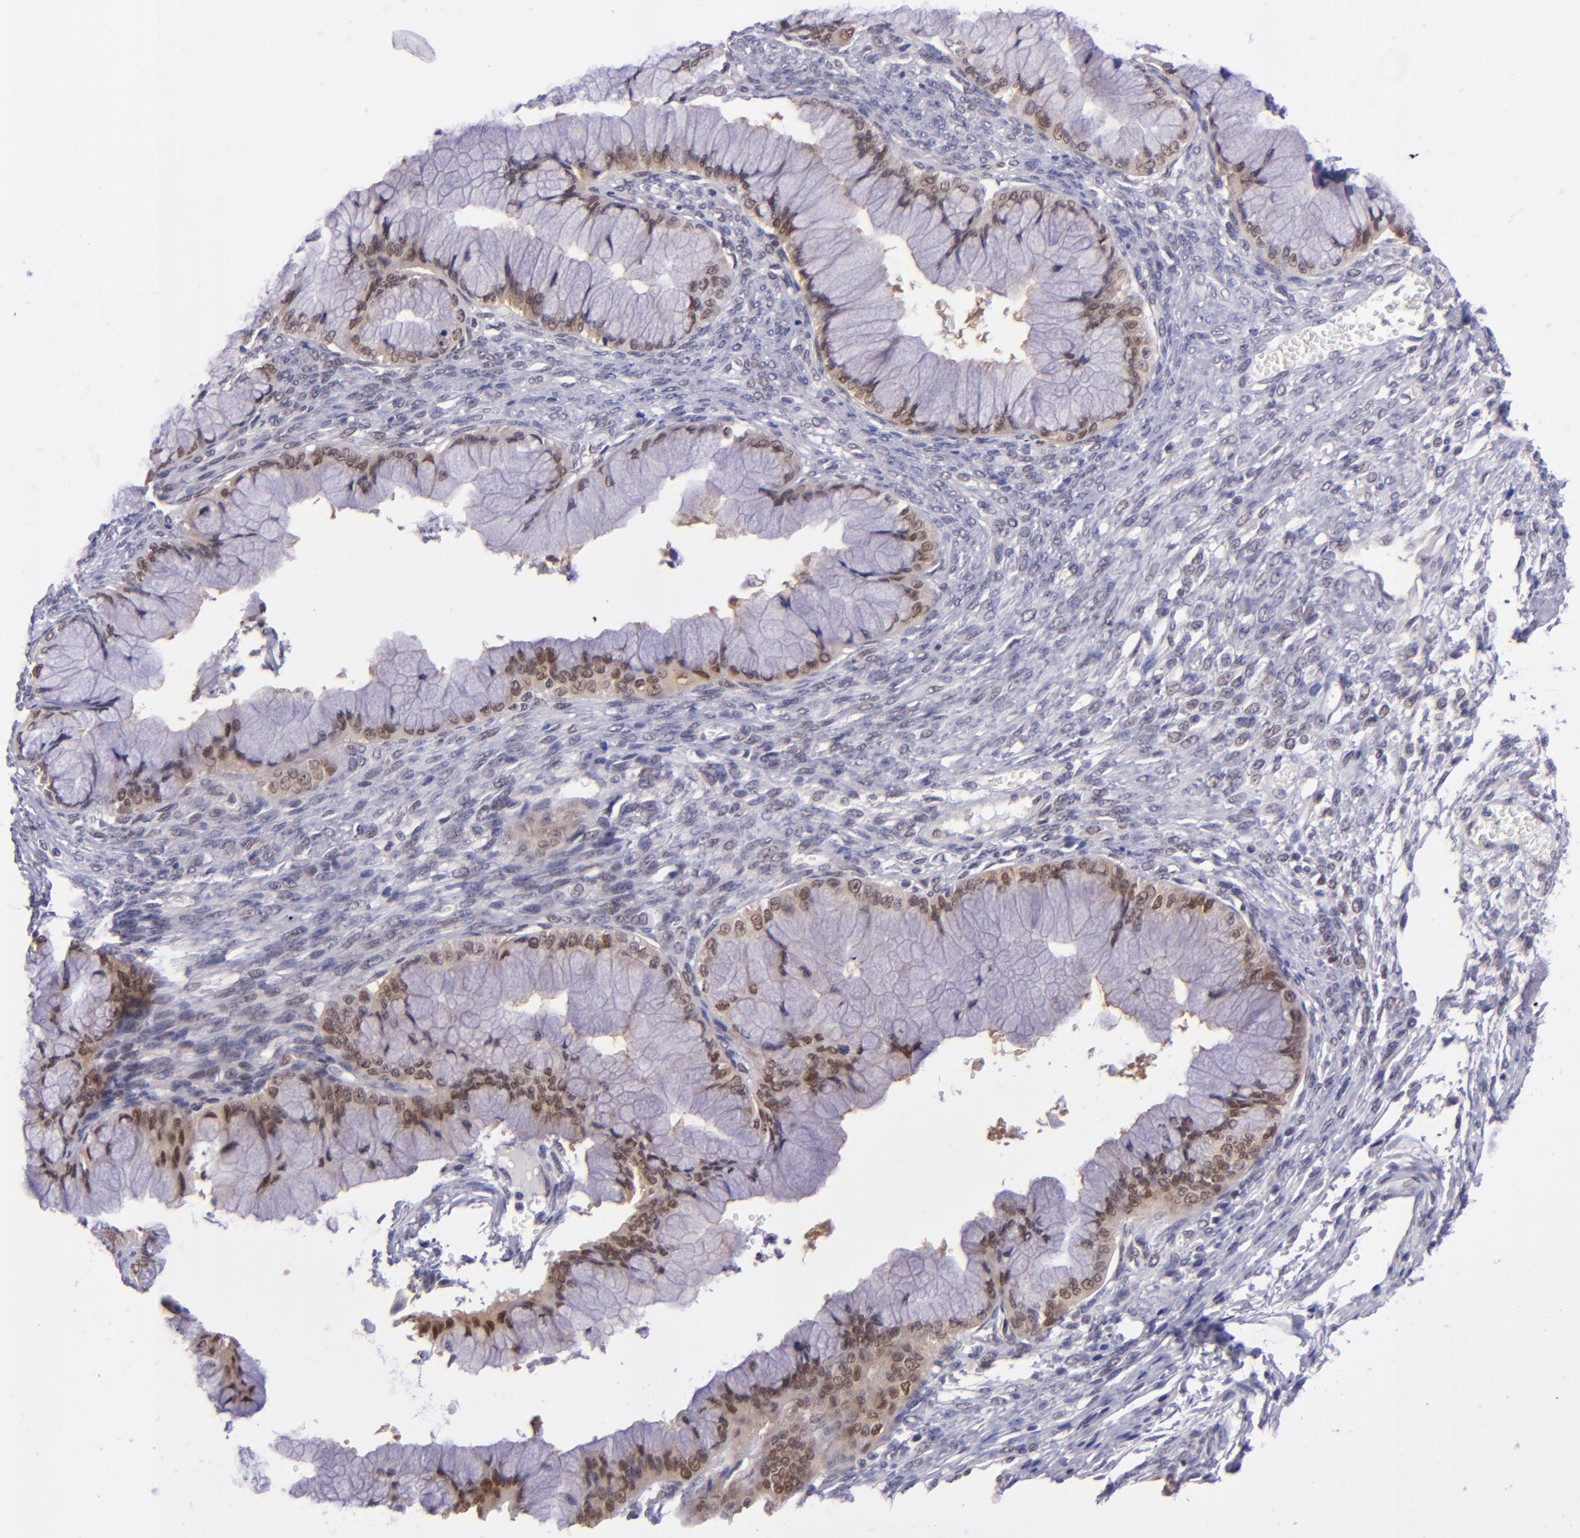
{"staining": {"intensity": "weak", "quantity": ">75%", "location": "nuclear"}, "tissue": "ovarian cancer", "cell_type": "Tumor cells", "image_type": "cancer", "snomed": [{"axis": "morphology", "description": "Cystadenocarcinoma, mucinous, NOS"}, {"axis": "topography", "description": "Ovary"}], "caption": "Immunohistochemistry image of neoplastic tissue: mucinous cystadenocarcinoma (ovarian) stained using IHC shows low levels of weak protein expression localized specifically in the nuclear of tumor cells, appearing as a nuclear brown color.", "gene": "BAG1", "patient": {"sex": "female", "age": 63}}